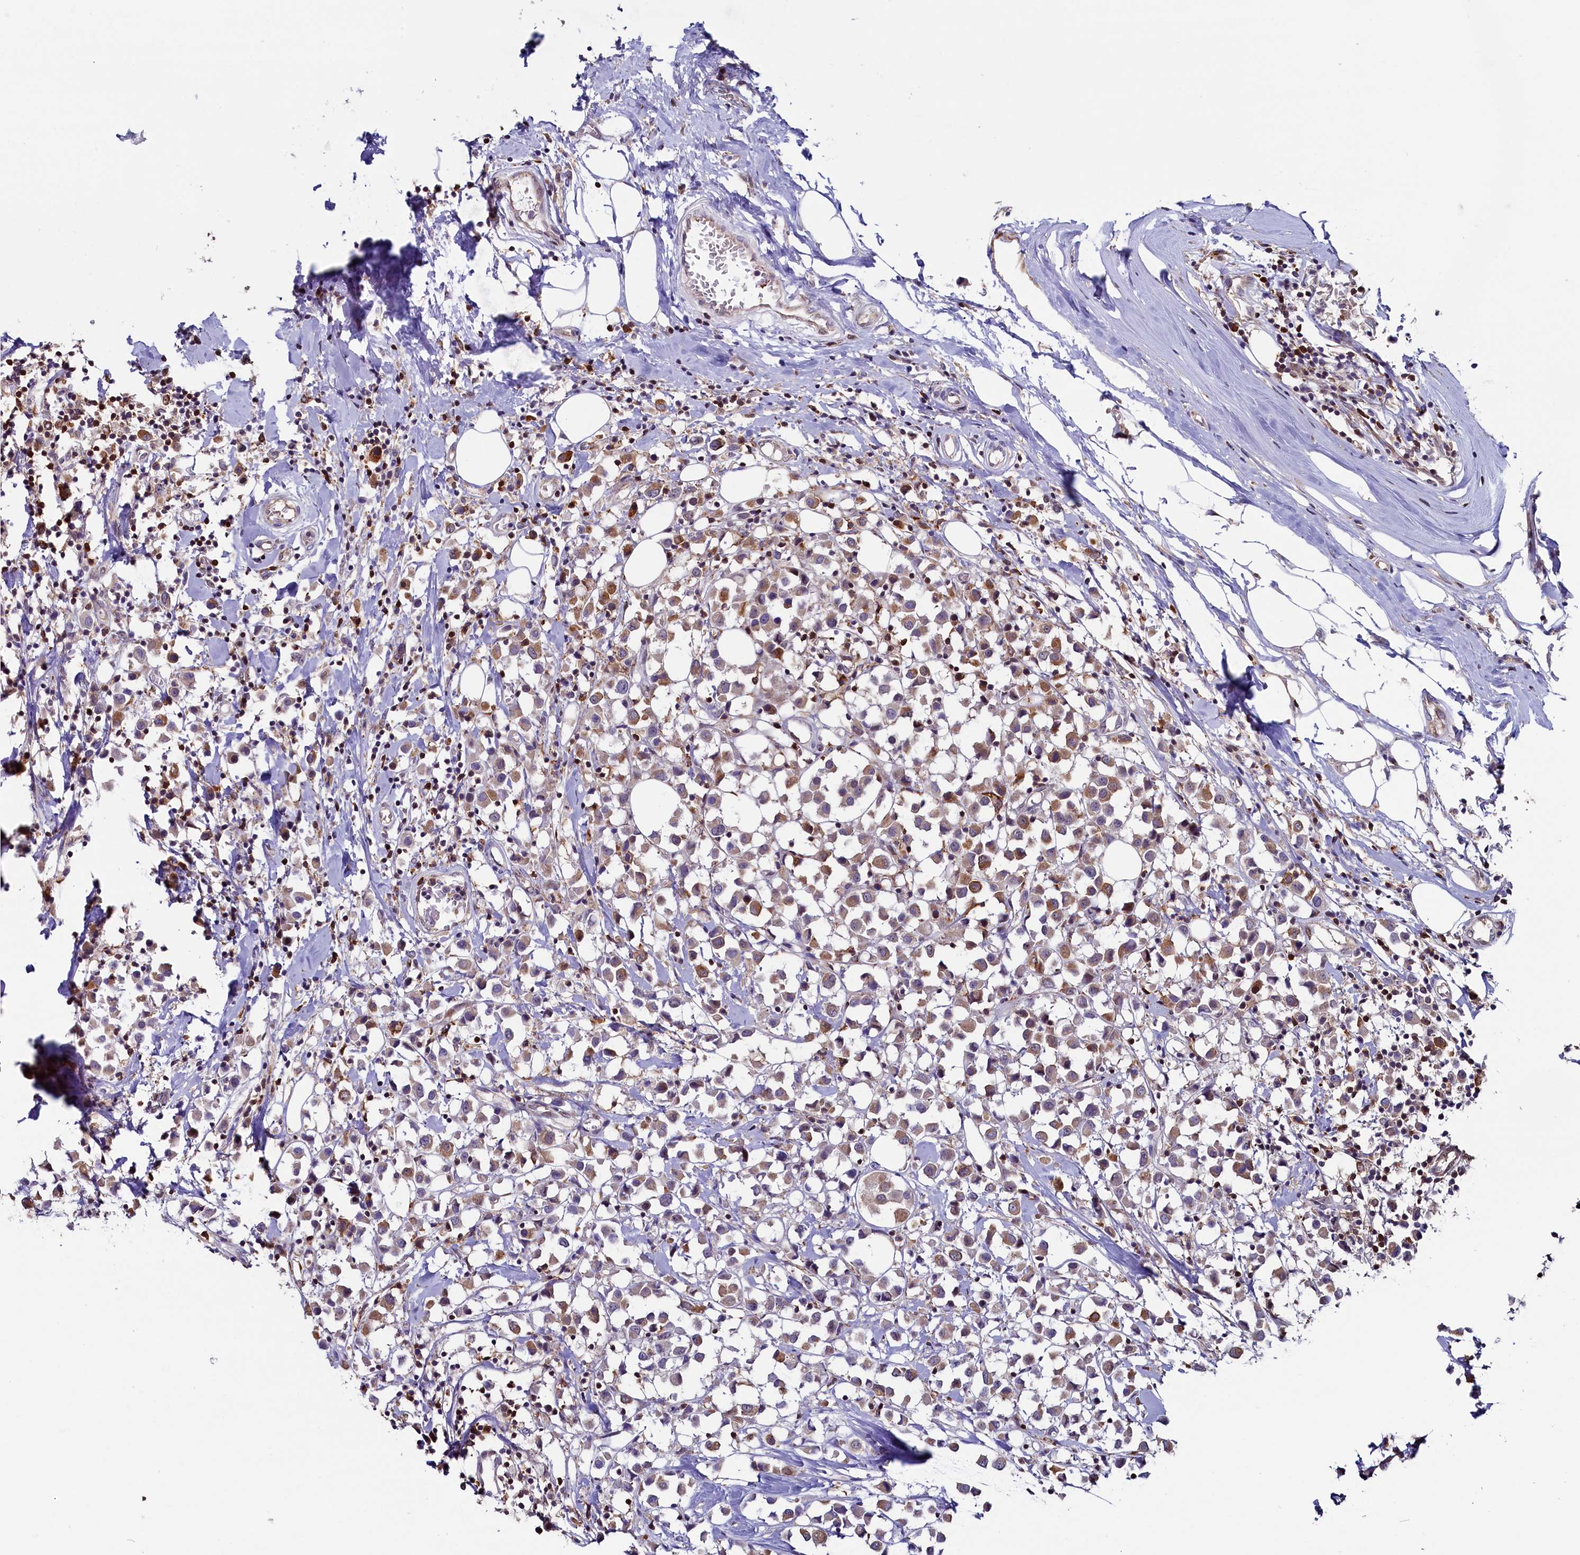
{"staining": {"intensity": "weak", "quantity": "25%-75%", "location": "cytoplasmic/membranous"}, "tissue": "breast cancer", "cell_type": "Tumor cells", "image_type": "cancer", "snomed": [{"axis": "morphology", "description": "Duct carcinoma"}, {"axis": "topography", "description": "Breast"}], "caption": "Infiltrating ductal carcinoma (breast) stained with a brown dye demonstrates weak cytoplasmic/membranous positive positivity in about 25%-75% of tumor cells.", "gene": "CIAPIN1", "patient": {"sex": "female", "age": 61}}